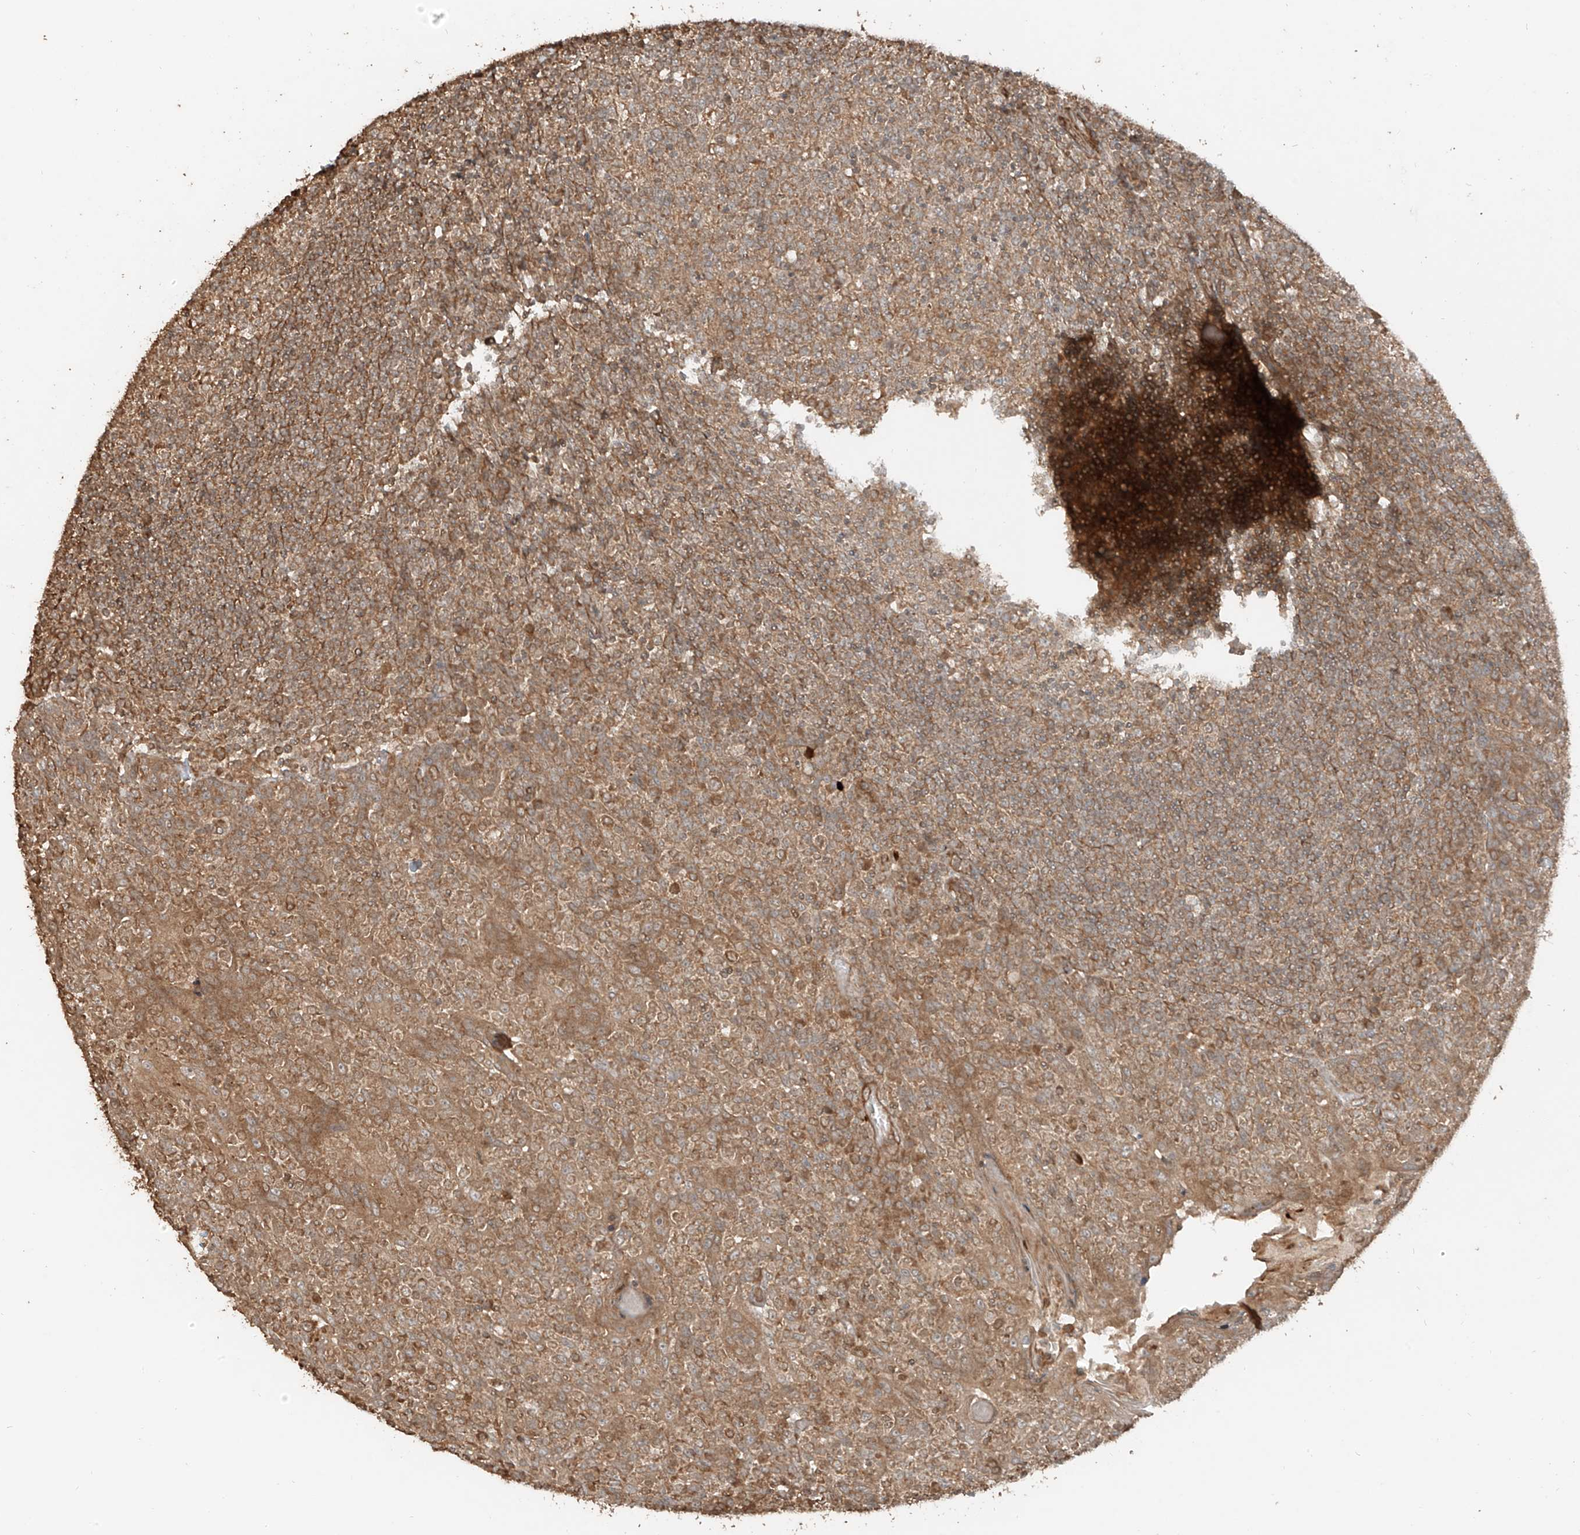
{"staining": {"intensity": "moderate", "quantity": ">75%", "location": "cytoplasmic/membranous"}, "tissue": "tonsil", "cell_type": "Germinal center cells", "image_type": "normal", "snomed": [{"axis": "morphology", "description": "Normal tissue, NOS"}, {"axis": "topography", "description": "Tonsil"}], "caption": "This is an image of immunohistochemistry (IHC) staining of normal tonsil, which shows moderate expression in the cytoplasmic/membranous of germinal center cells.", "gene": "ANKZF1", "patient": {"sex": "female", "age": 19}}